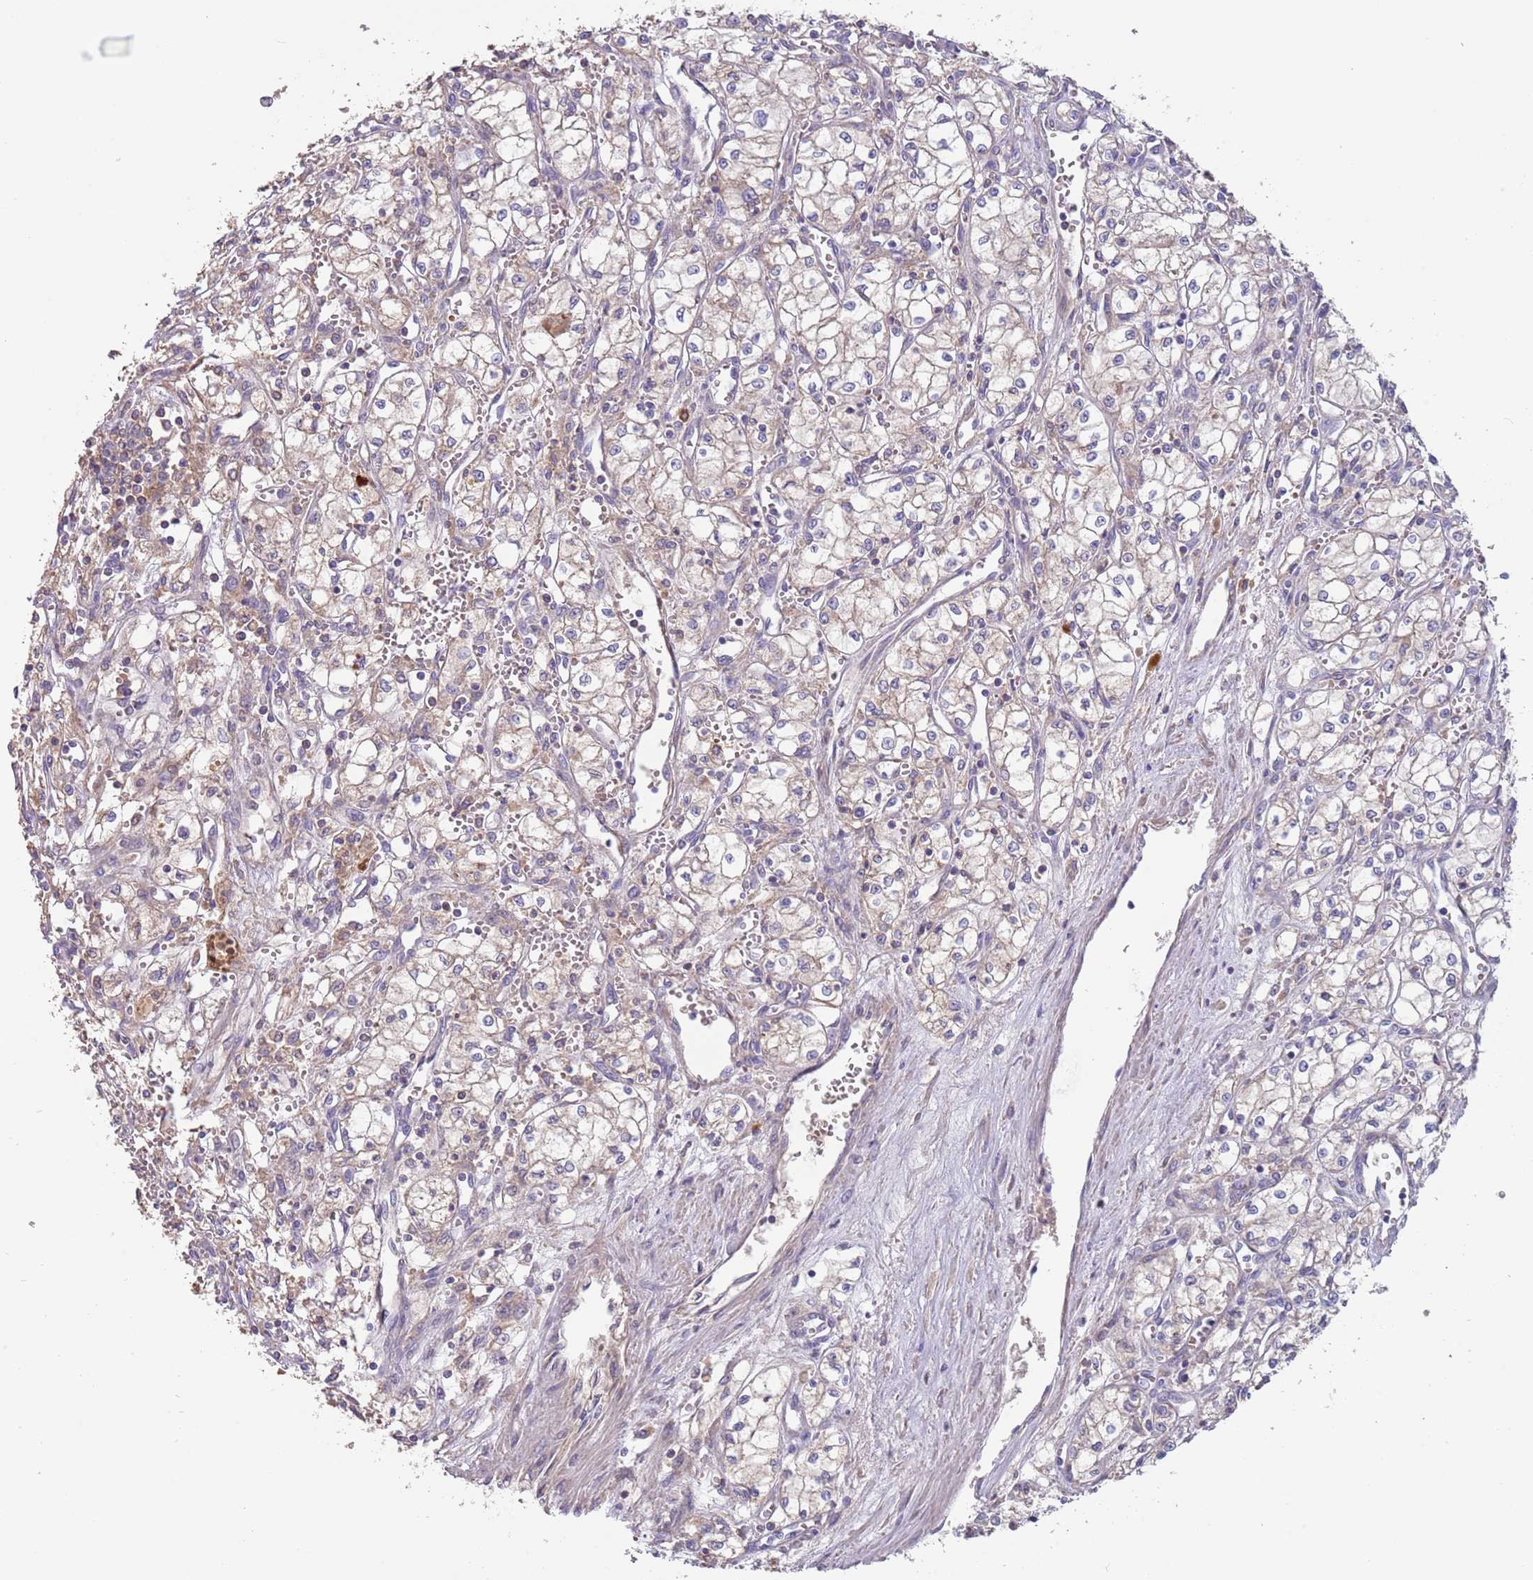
{"staining": {"intensity": "negative", "quantity": "none", "location": "none"}, "tissue": "renal cancer", "cell_type": "Tumor cells", "image_type": "cancer", "snomed": [{"axis": "morphology", "description": "Adenocarcinoma, NOS"}, {"axis": "topography", "description": "Kidney"}], "caption": "Tumor cells show no significant staining in renal cancer.", "gene": "TRMO", "patient": {"sex": "male", "age": 59}}